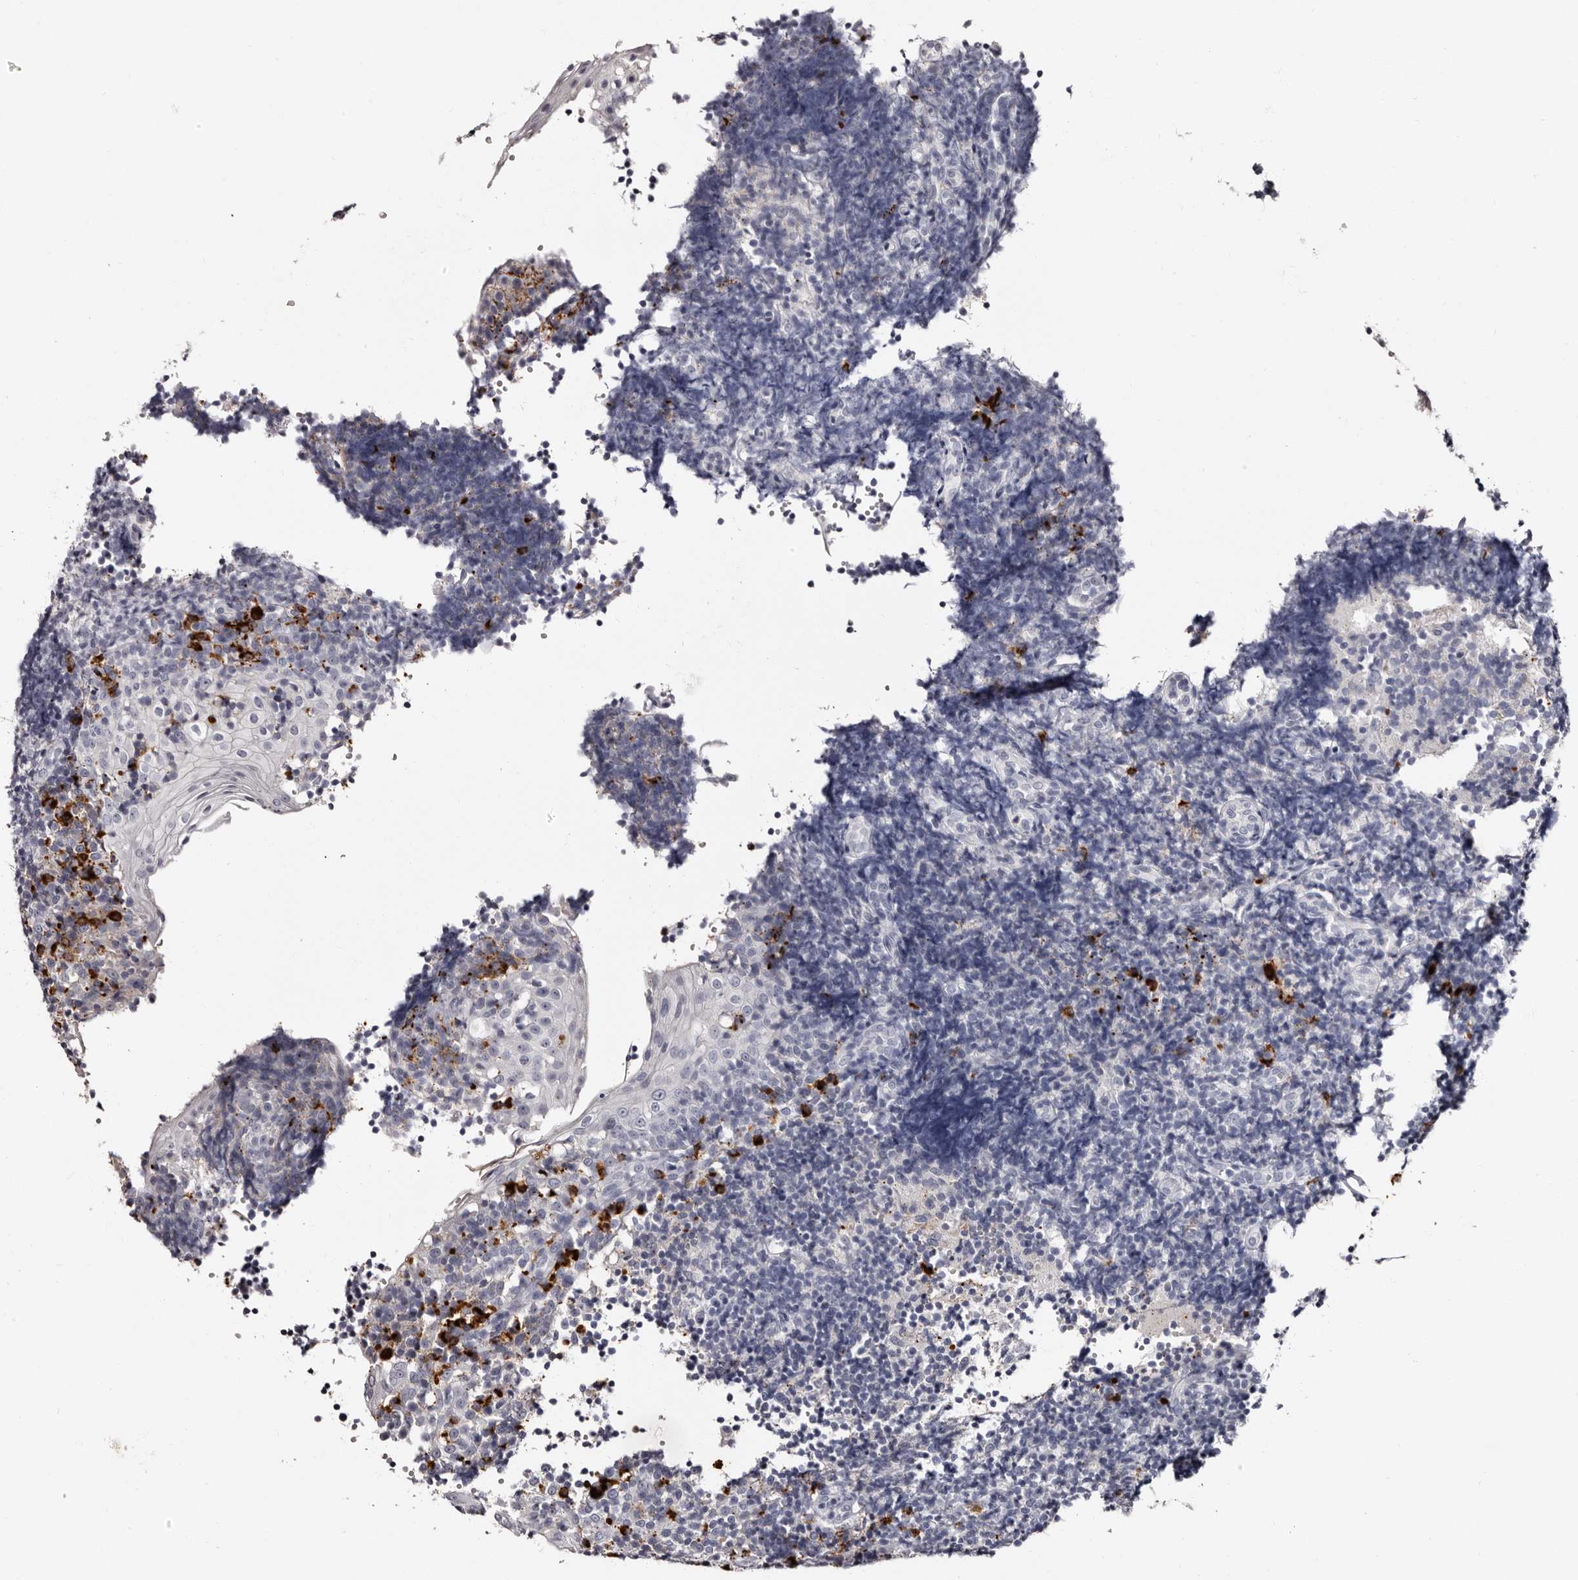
{"staining": {"intensity": "negative", "quantity": "none", "location": "none"}, "tissue": "tonsil", "cell_type": "Germinal center cells", "image_type": "normal", "snomed": [{"axis": "morphology", "description": "Normal tissue, NOS"}, {"axis": "topography", "description": "Tonsil"}], "caption": "Immunohistochemistry (IHC) histopathology image of benign tonsil stained for a protein (brown), which displays no positivity in germinal center cells.", "gene": "TBC1D22B", "patient": {"sex": "female", "age": 40}}